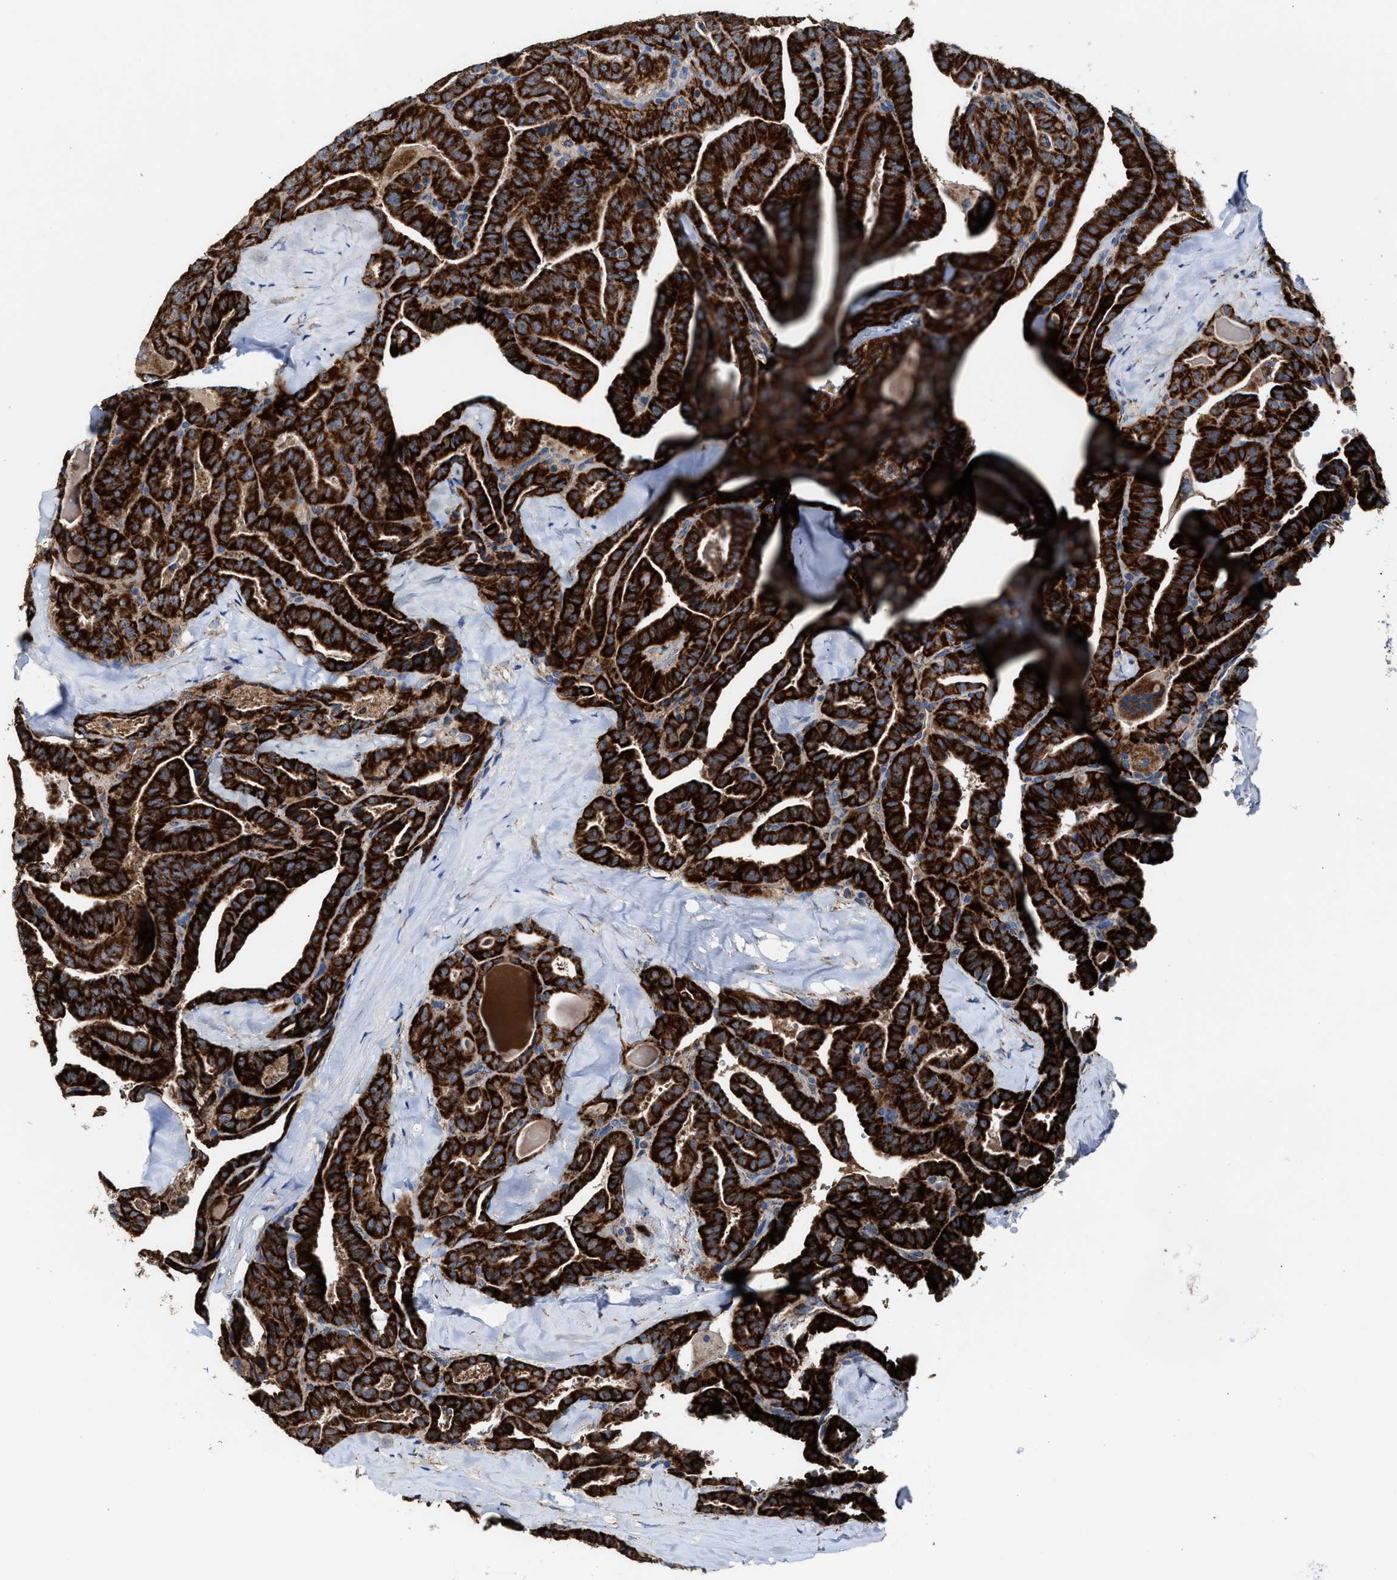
{"staining": {"intensity": "strong", "quantity": ">75%", "location": "cytoplasmic/membranous"}, "tissue": "thyroid cancer", "cell_type": "Tumor cells", "image_type": "cancer", "snomed": [{"axis": "morphology", "description": "Papillary adenocarcinoma, NOS"}, {"axis": "topography", "description": "Thyroid gland"}], "caption": "Immunohistochemistry staining of thyroid cancer (papillary adenocarcinoma), which reveals high levels of strong cytoplasmic/membranous positivity in approximately >75% of tumor cells indicating strong cytoplasmic/membranous protein staining. The staining was performed using DAB (brown) for protein detection and nuclei were counterstained in hematoxylin (blue).", "gene": "MECR", "patient": {"sex": "male", "age": 77}}